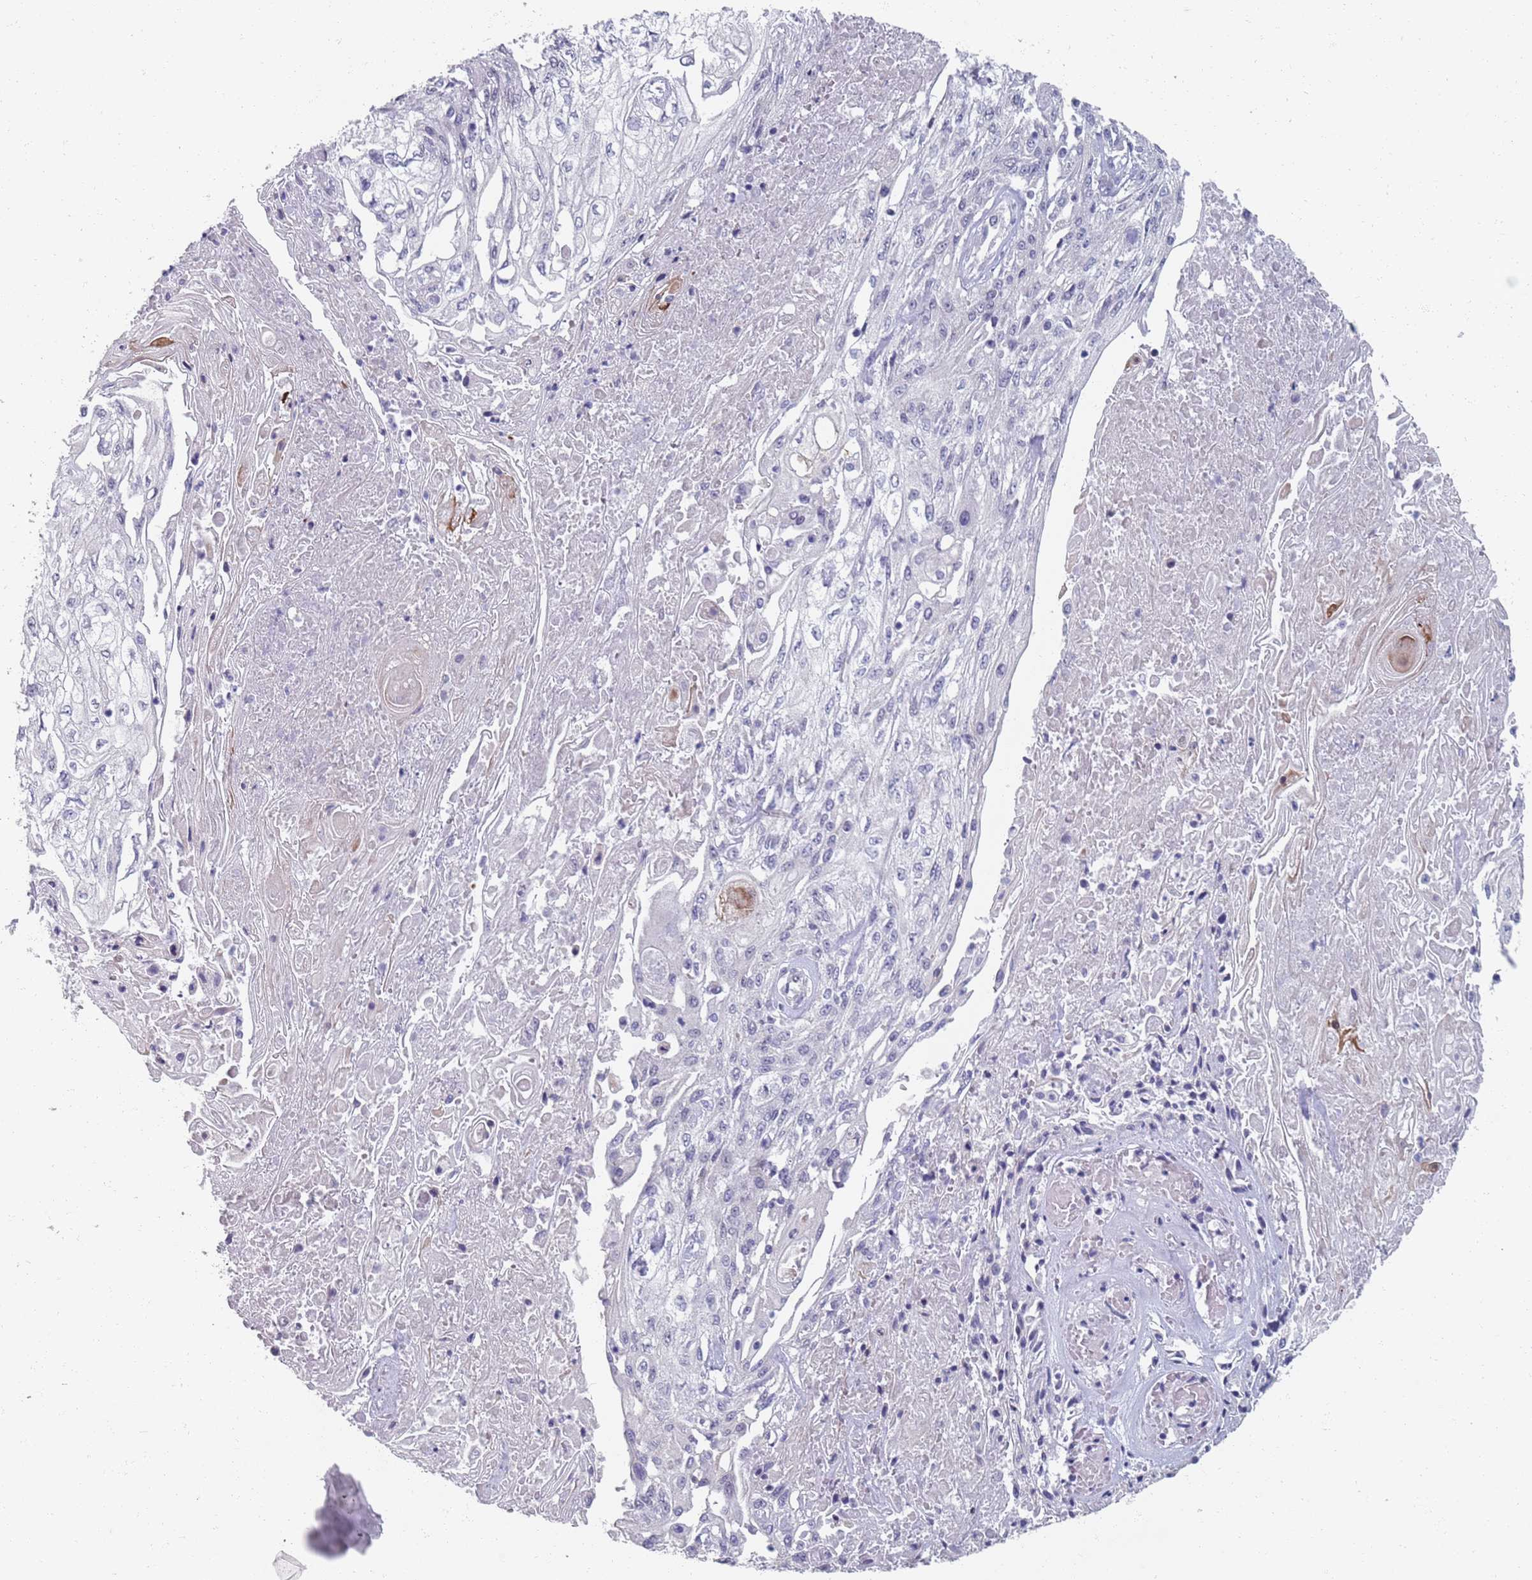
{"staining": {"intensity": "negative", "quantity": "none", "location": "none"}, "tissue": "skin cancer", "cell_type": "Tumor cells", "image_type": "cancer", "snomed": [{"axis": "morphology", "description": "Squamous cell carcinoma, NOS"}, {"axis": "morphology", "description": "Squamous cell carcinoma, metastatic, NOS"}, {"axis": "topography", "description": "Skin"}, {"axis": "topography", "description": "Lymph node"}], "caption": "Human metastatic squamous cell carcinoma (skin) stained for a protein using immunohistochemistry (IHC) demonstrates no positivity in tumor cells.", "gene": "SAMD1", "patient": {"sex": "male", "age": 75}}